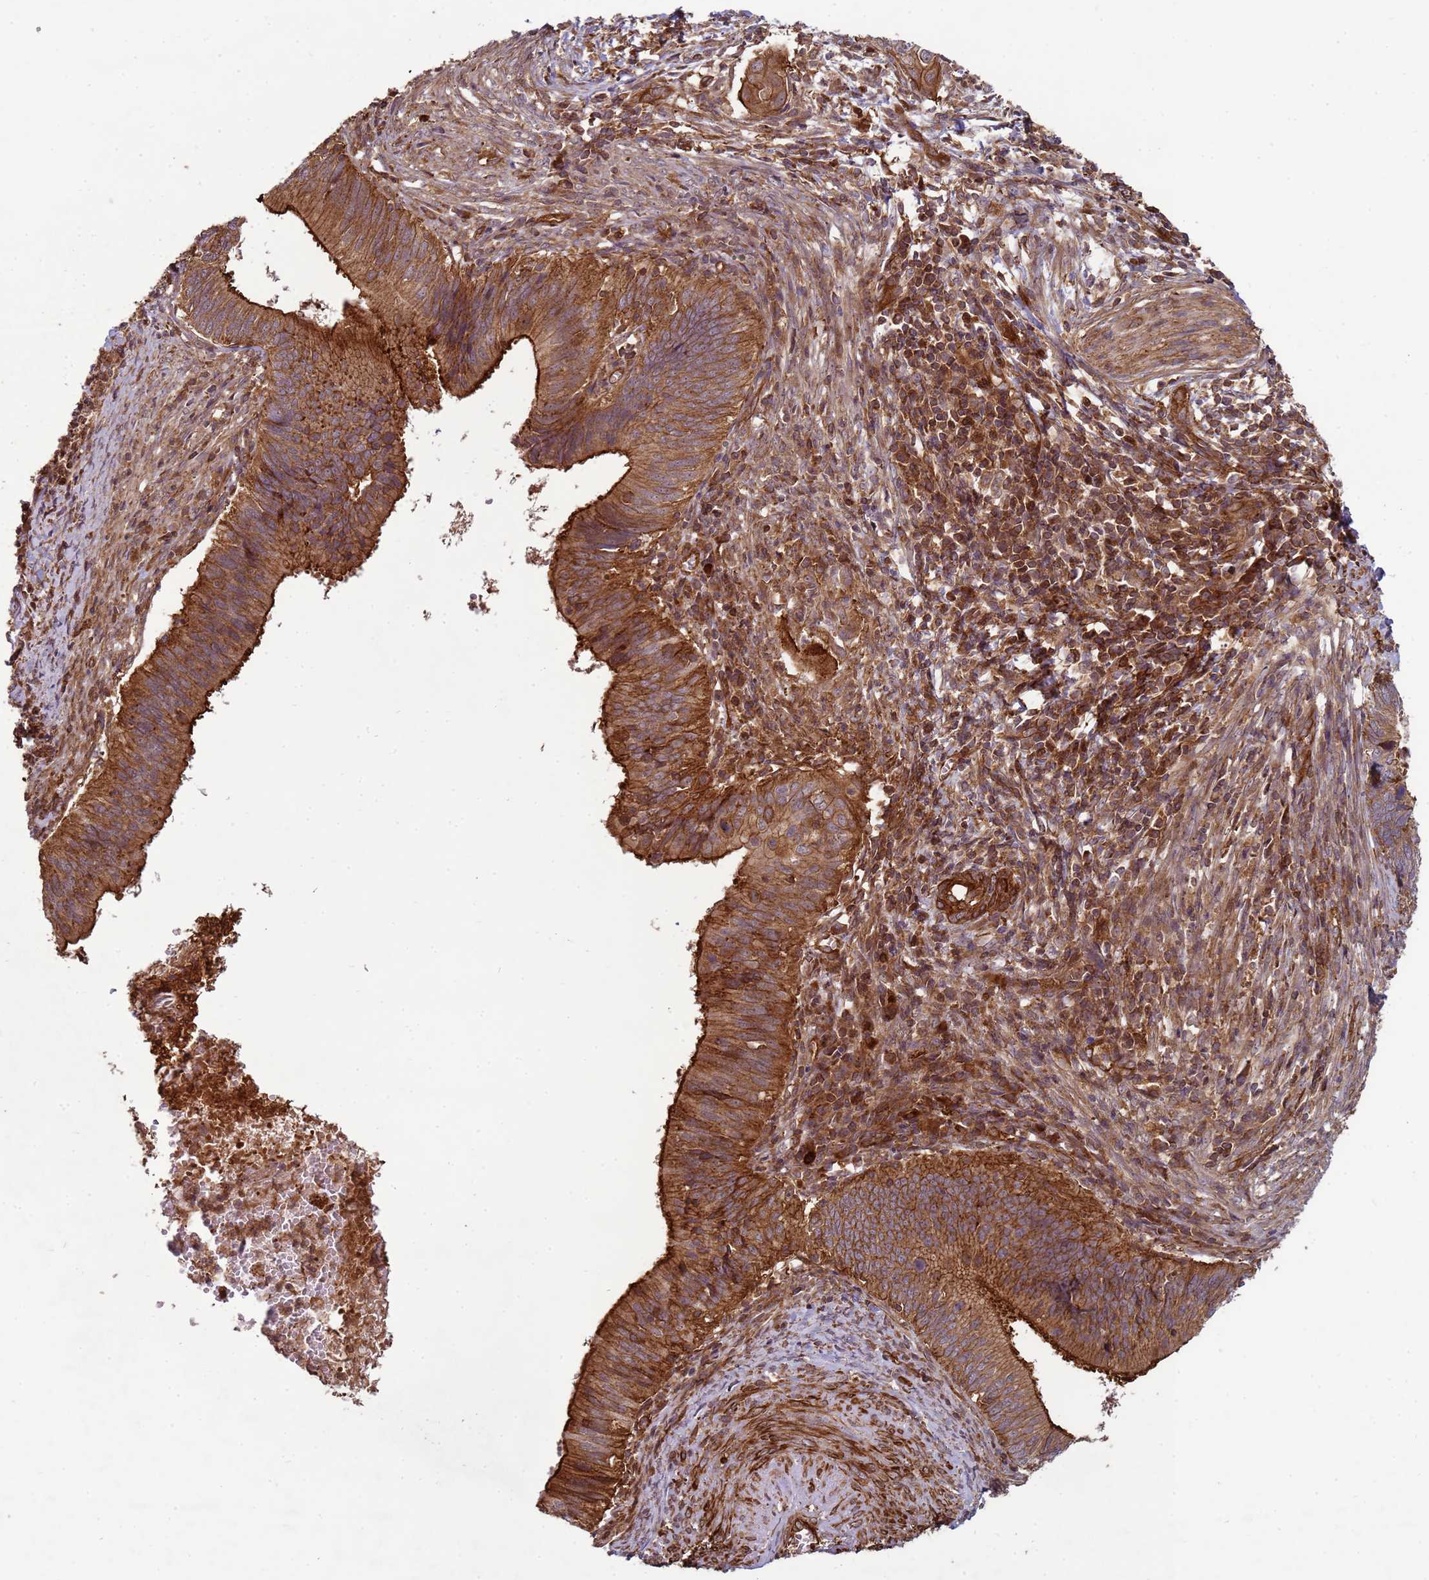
{"staining": {"intensity": "strong", "quantity": ">75%", "location": "cytoplasmic/membranous"}, "tissue": "cervical cancer", "cell_type": "Tumor cells", "image_type": "cancer", "snomed": [{"axis": "morphology", "description": "Adenocarcinoma, NOS"}, {"axis": "topography", "description": "Cervix"}], "caption": "IHC photomicrograph of adenocarcinoma (cervical) stained for a protein (brown), which exhibits high levels of strong cytoplasmic/membranous expression in about >75% of tumor cells.", "gene": "CNOT1", "patient": {"sex": "female", "age": 42}}